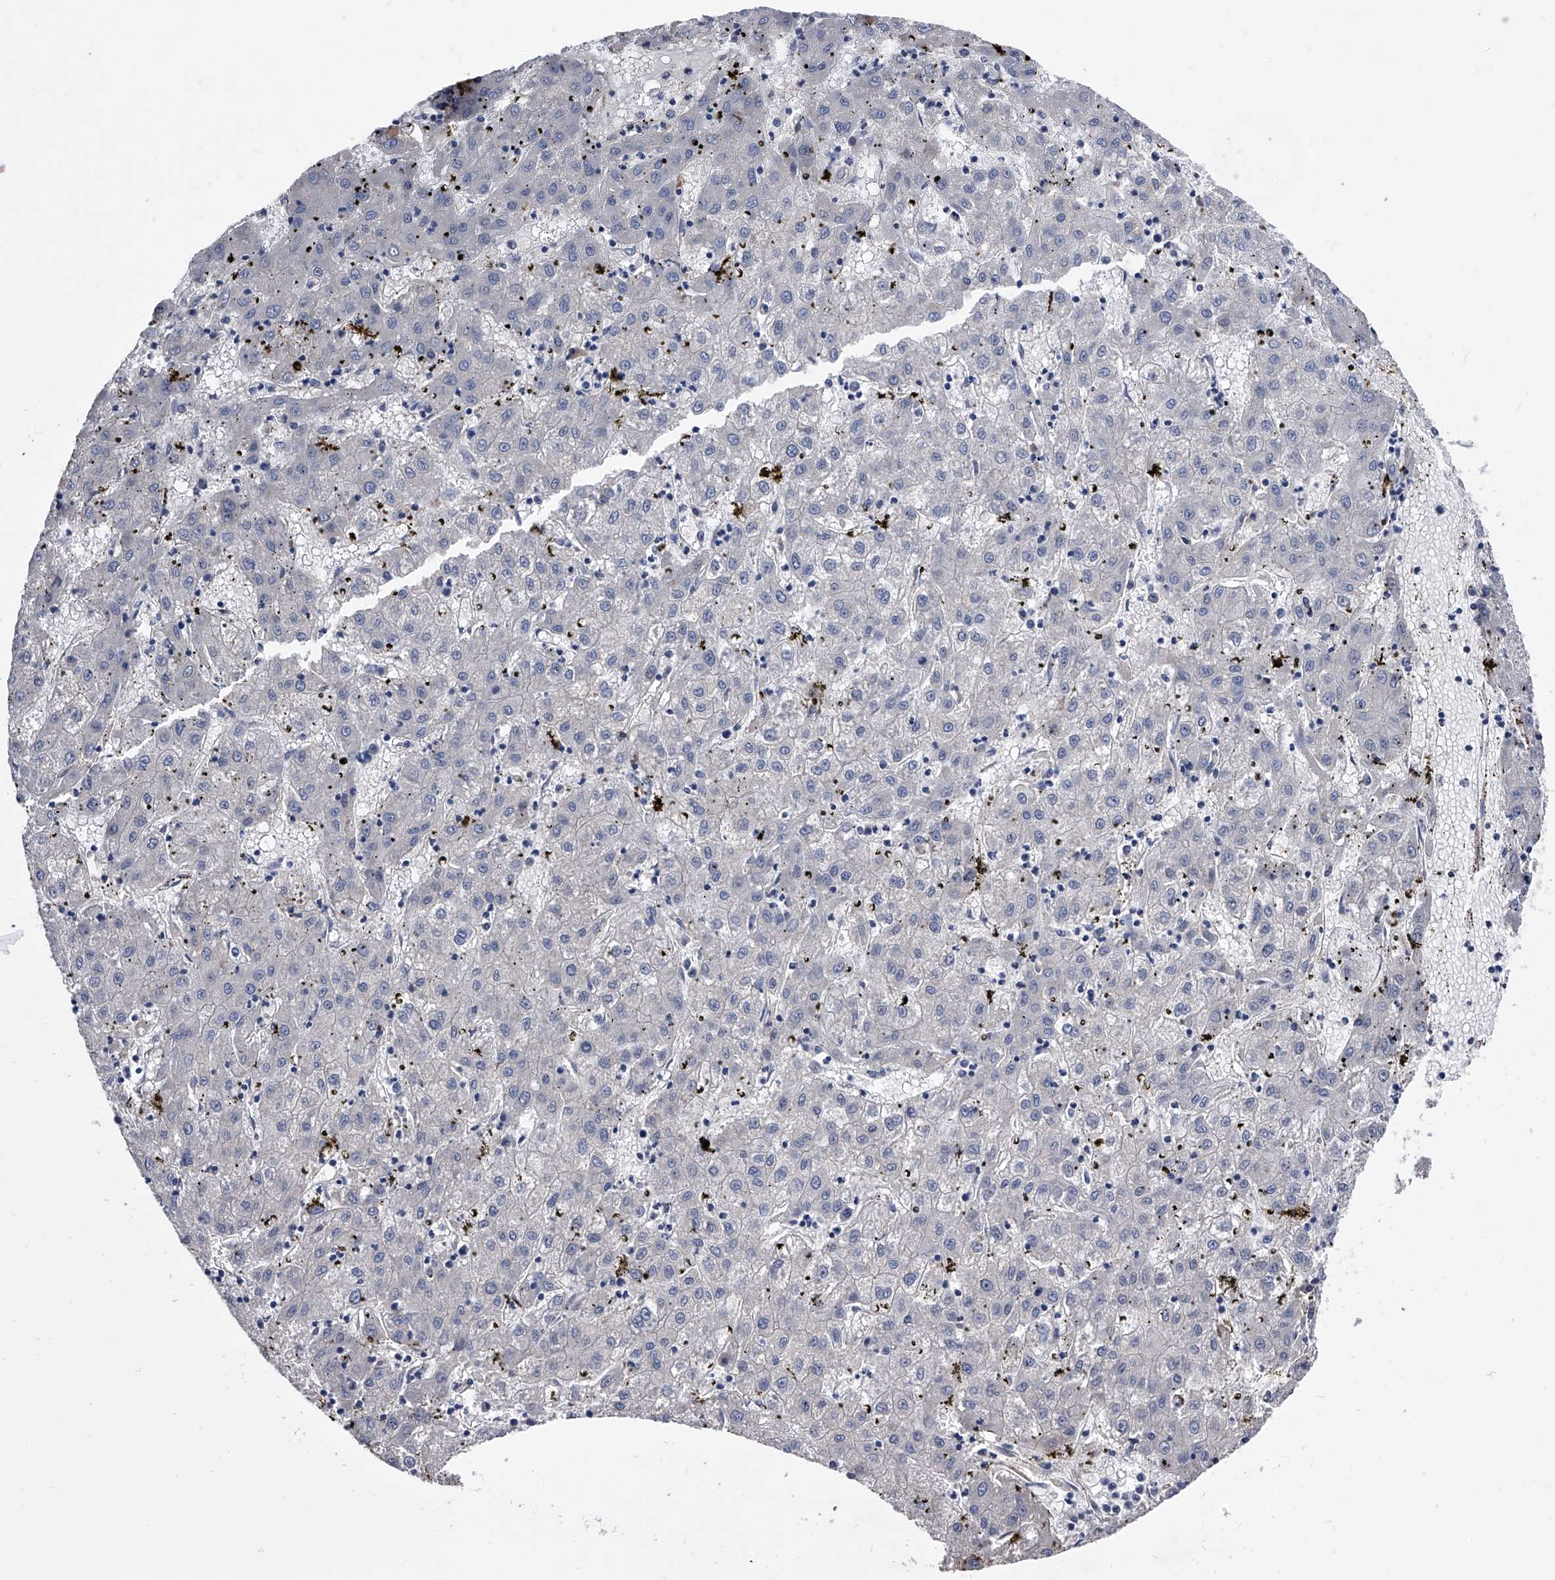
{"staining": {"intensity": "negative", "quantity": "none", "location": "none"}, "tissue": "liver cancer", "cell_type": "Tumor cells", "image_type": "cancer", "snomed": [{"axis": "morphology", "description": "Carcinoma, Hepatocellular, NOS"}, {"axis": "topography", "description": "Liver"}], "caption": "Tumor cells are negative for protein expression in human hepatocellular carcinoma (liver).", "gene": "EFCAB7", "patient": {"sex": "male", "age": 72}}